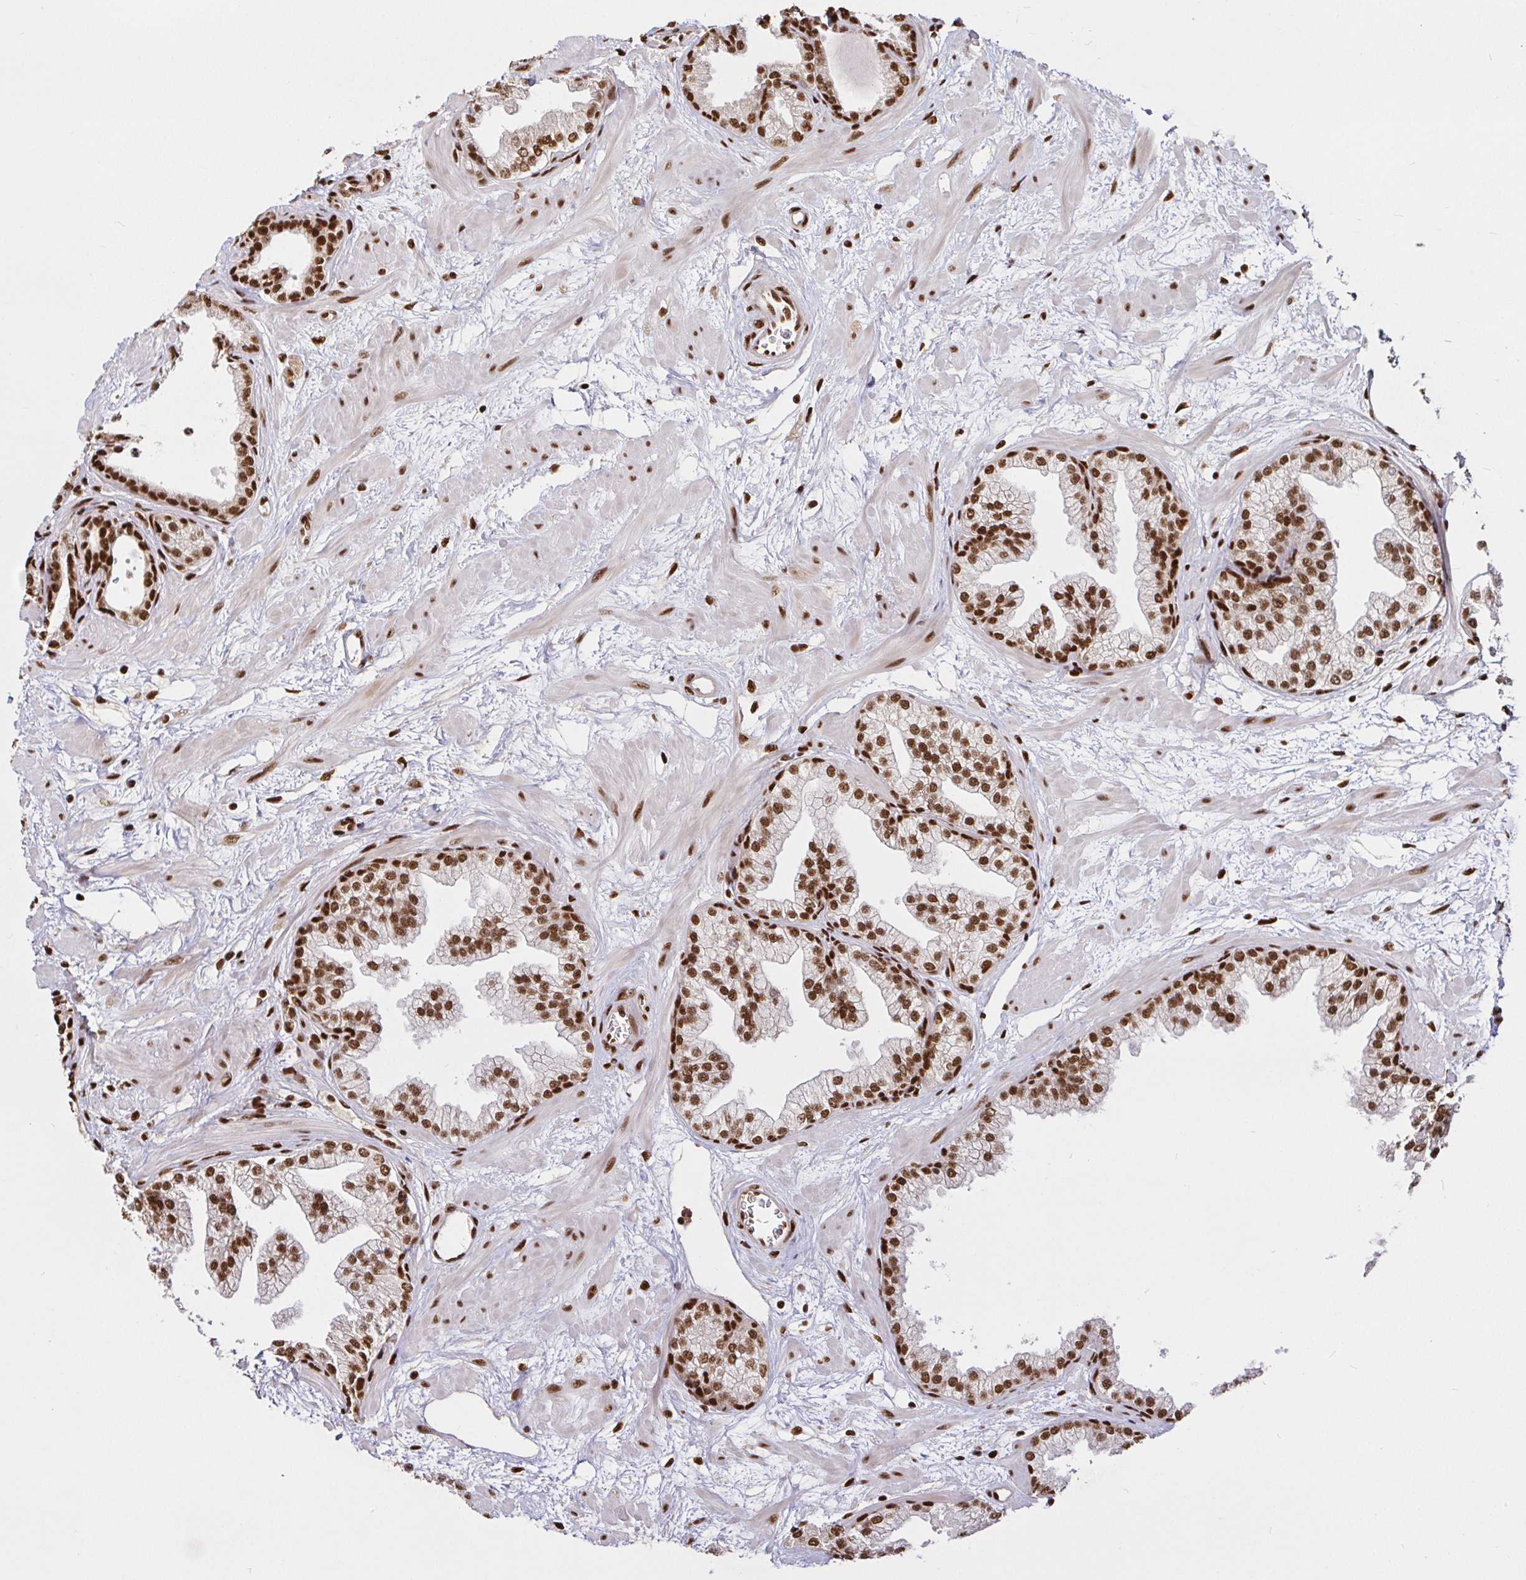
{"staining": {"intensity": "strong", "quantity": ">75%", "location": "nuclear"}, "tissue": "prostate", "cell_type": "Glandular cells", "image_type": "normal", "snomed": [{"axis": "morphology", "description": "Normal tissue, NOS"}, {"axis": "topography", "description": "Prostate"}], "caption": "Immunohistochemical staining of normal prostate exhibits strong nuclear protein positivity in about >75% of glandular cells. The staining was performed using DAB (3,3'-diaminobenzidine) to visualize the protein expression in brown, while the nuclei were stained in blue with hematoxylin (Magnification: 20x).", "gene": "SP3", "patient": {"sex": "male", "age": 37}}